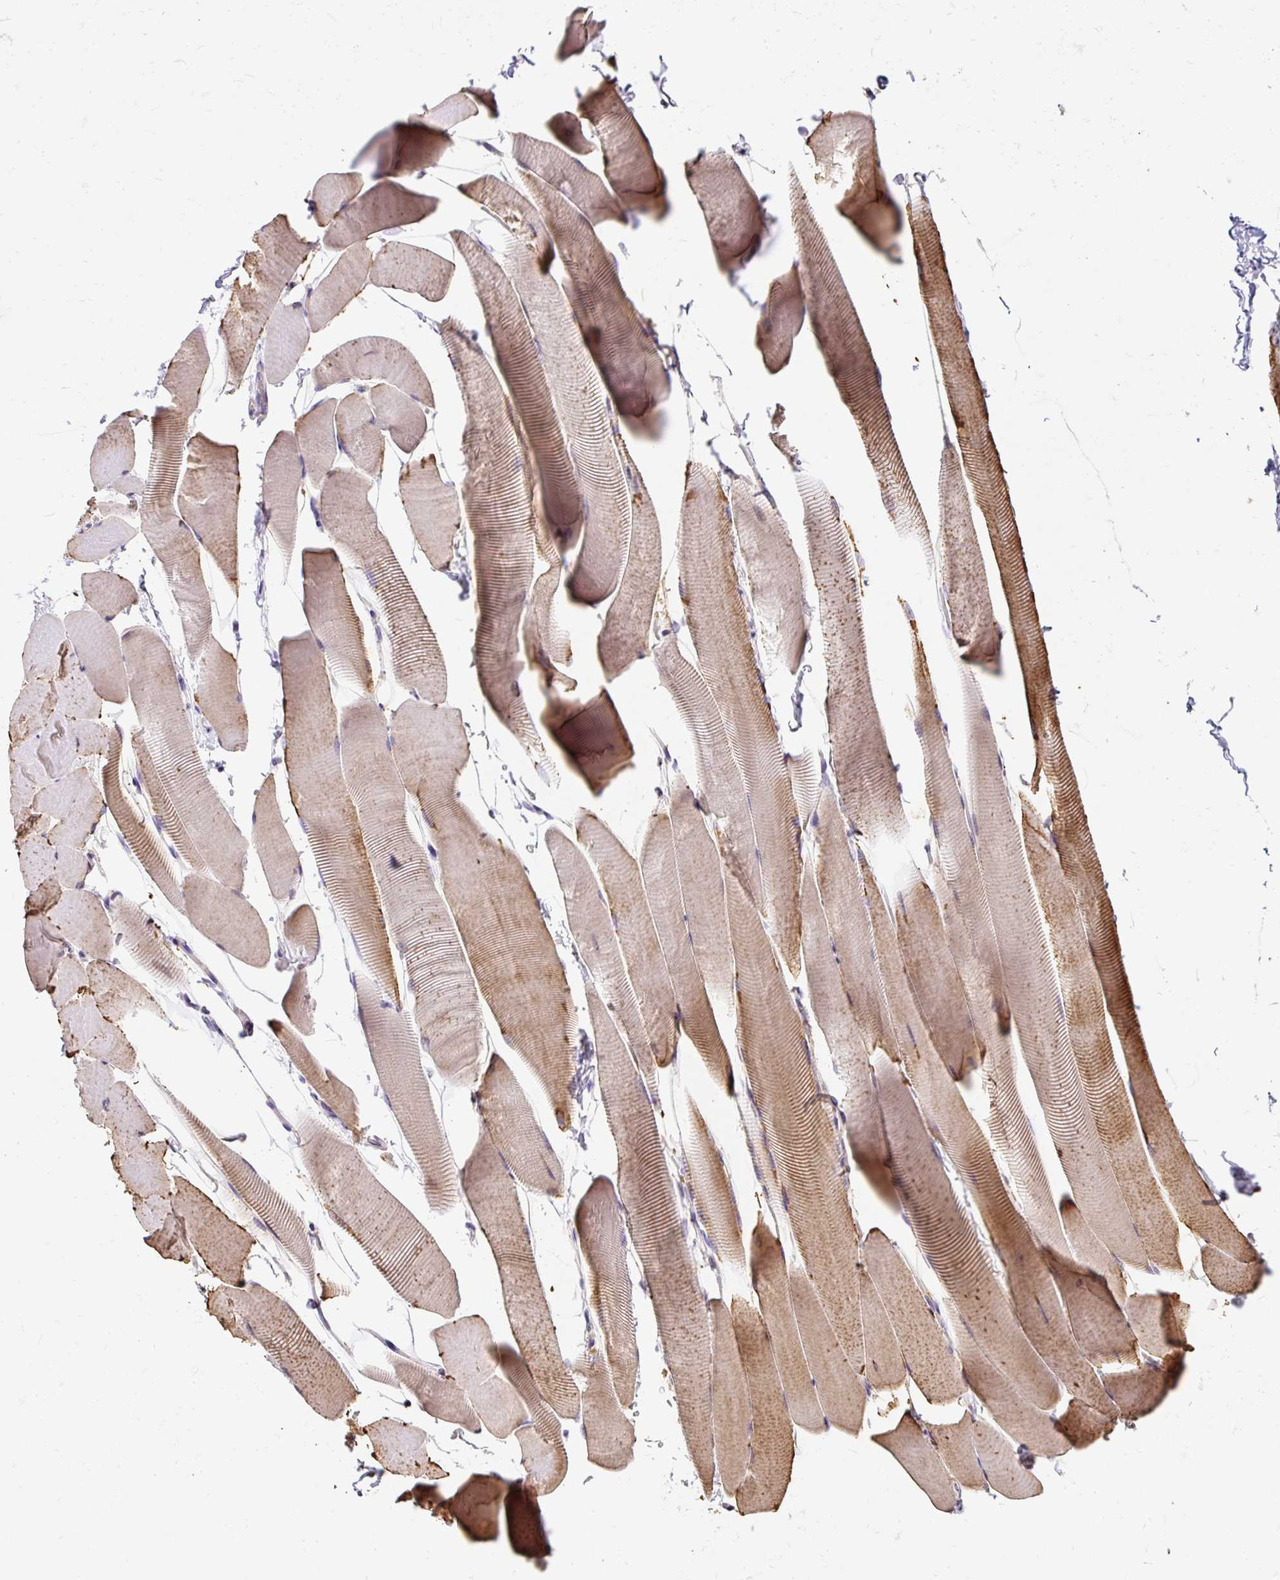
{"staining": {"intensity": "weak", "quantity": "25%-75%", "location": "cytoplasmic/membranous"}, "tissue": "skeletal muscle", "cell_type": "Myocytes", "image_type": "normal", "snomed": [{"axis": "morphology", "description": "Normal tissue, NOS"}, {"axis": "topography", "description": "Skeletal muscle"}], "caption": "Myocytes exhibit low levels of weak cytoplasmic/membranous staining in approximately 25%-75% of cells in normal skeletal muscle. (Brightfield microscopy of DAB IHC at high magnification).", "gene": "PUS7L", "patient": {"sex": "male", "age": 25}}